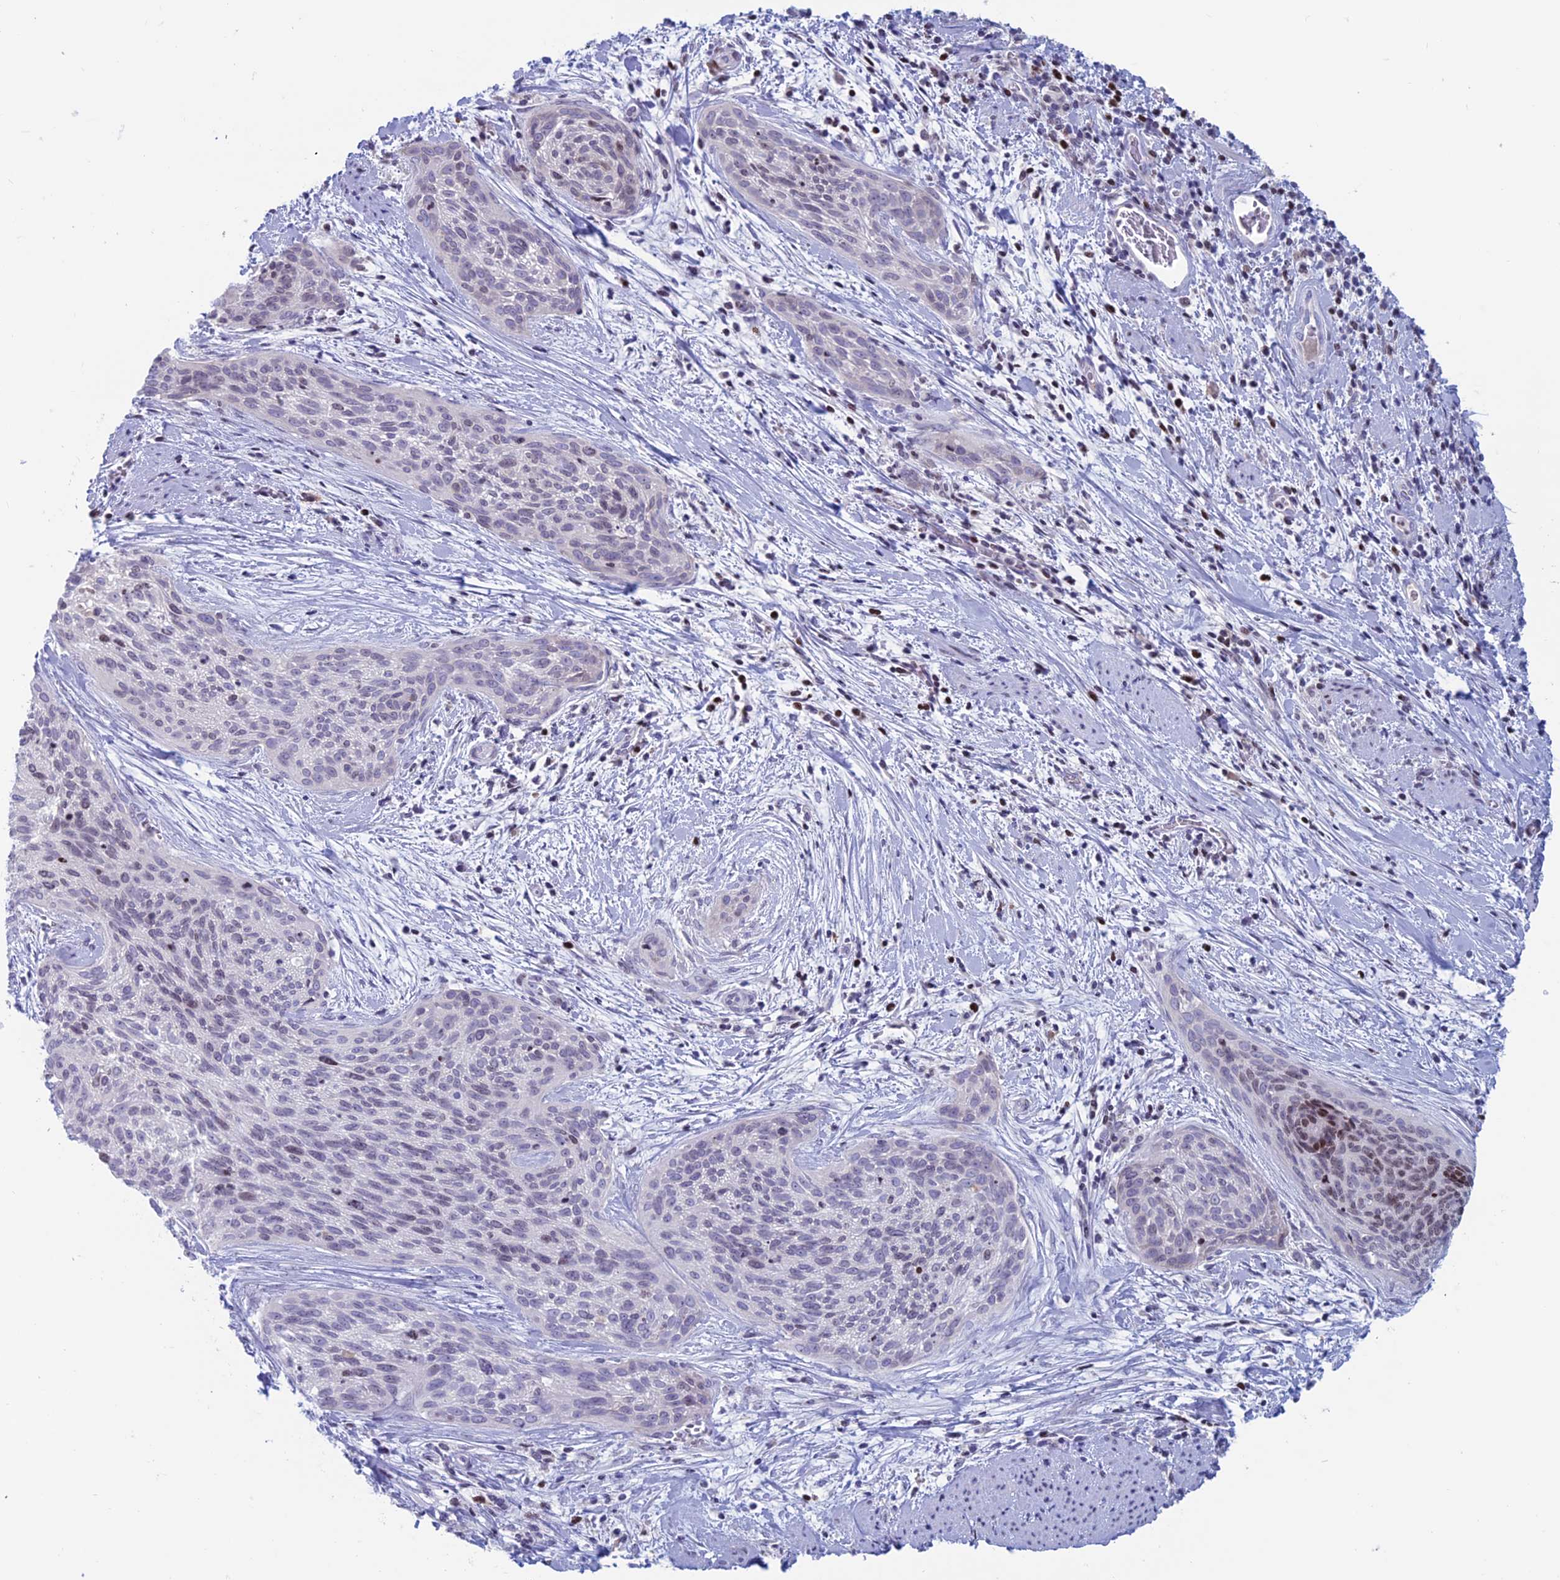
{"staining": {"intensity": "moderate", "quantity": "<25%", "location": "nuclear"}, "tissue": "cervical cancer", "cell_type": "Tumor cells", "image_type": "cancer", "snomed": [{"axis": "morphology", "description": "Squamous cell carcinoma, NOS"}, {"axis": "topography", "description": "Cervix"}], "caption": "Immunohistochemistry (IHC) staining of cervical squamous cell carcinoma, which exhibits low levels of moderate nuclear positivity in about <25% of tumor cells indicating moderate nuclear protein staining. The staining was performed using DAB (3,3'-diaminobenzidine) (brown) for protein detection and nuclei were counterstained in hematoxylin (blue).", "gene": "CERS6", "patient": {"sex": "female", "age": 55}}